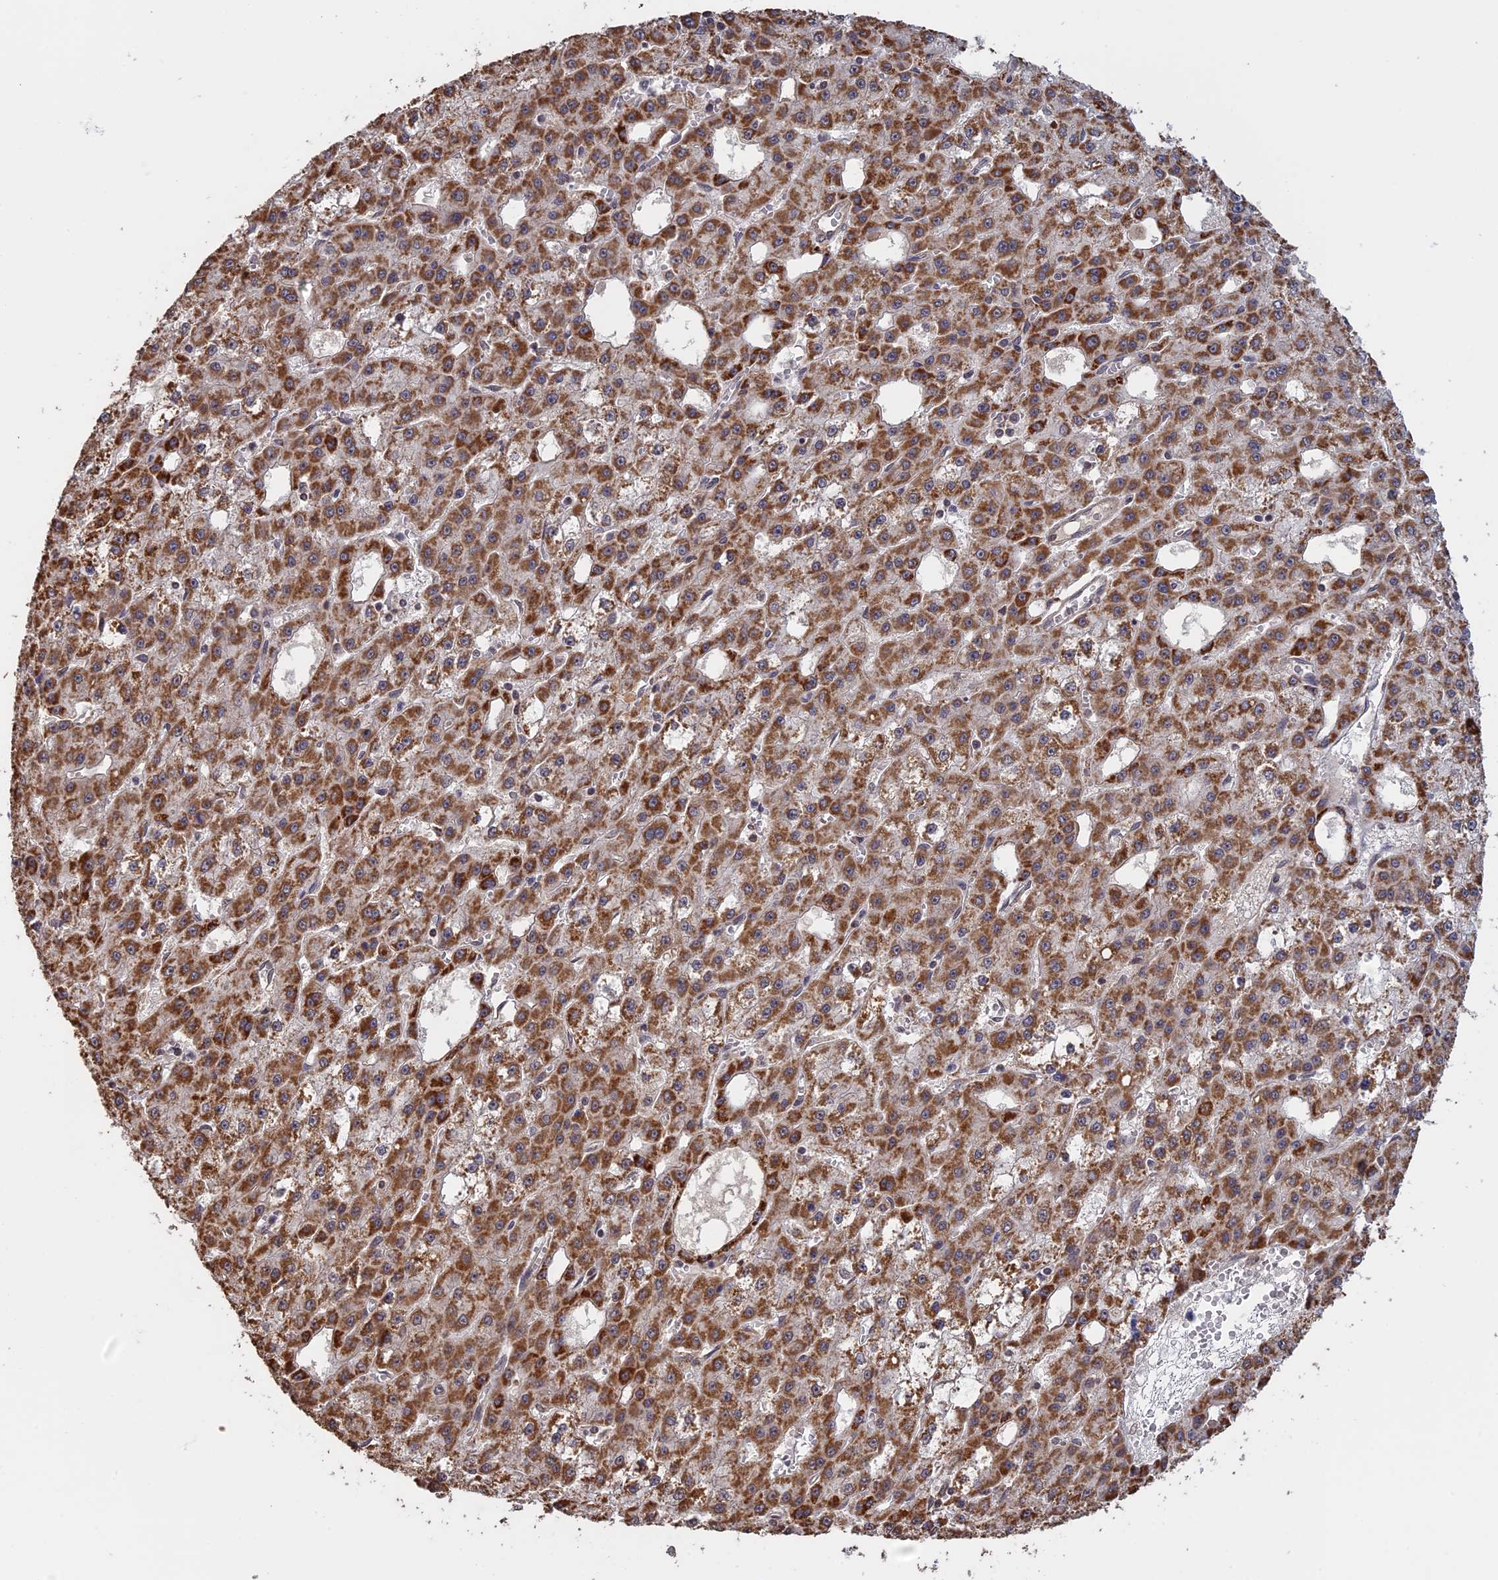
{"staining": {"intensity": "moderate", "quantity": ">75%", "location": "cytoplasmic/membranous"}, "tissue": "liver cancer", "cell_type": "Tumor cells", "image_type": "cancer", "snomed": [{"axis": "morphology", "description": "Carcinoma, Hepatocellular, NOS"}, {"axis": "topography", "description": "Liver"}], "caption": "There is medium levels of moderate cytoplasmic/membranous staining in tumor cells of liver cancer (hepatocellular carcinoma), as demonstrated by immunohistochemical staining (brown color).", "gene": "FAM210B", "patient": {"sex": "male", "age": 47}}